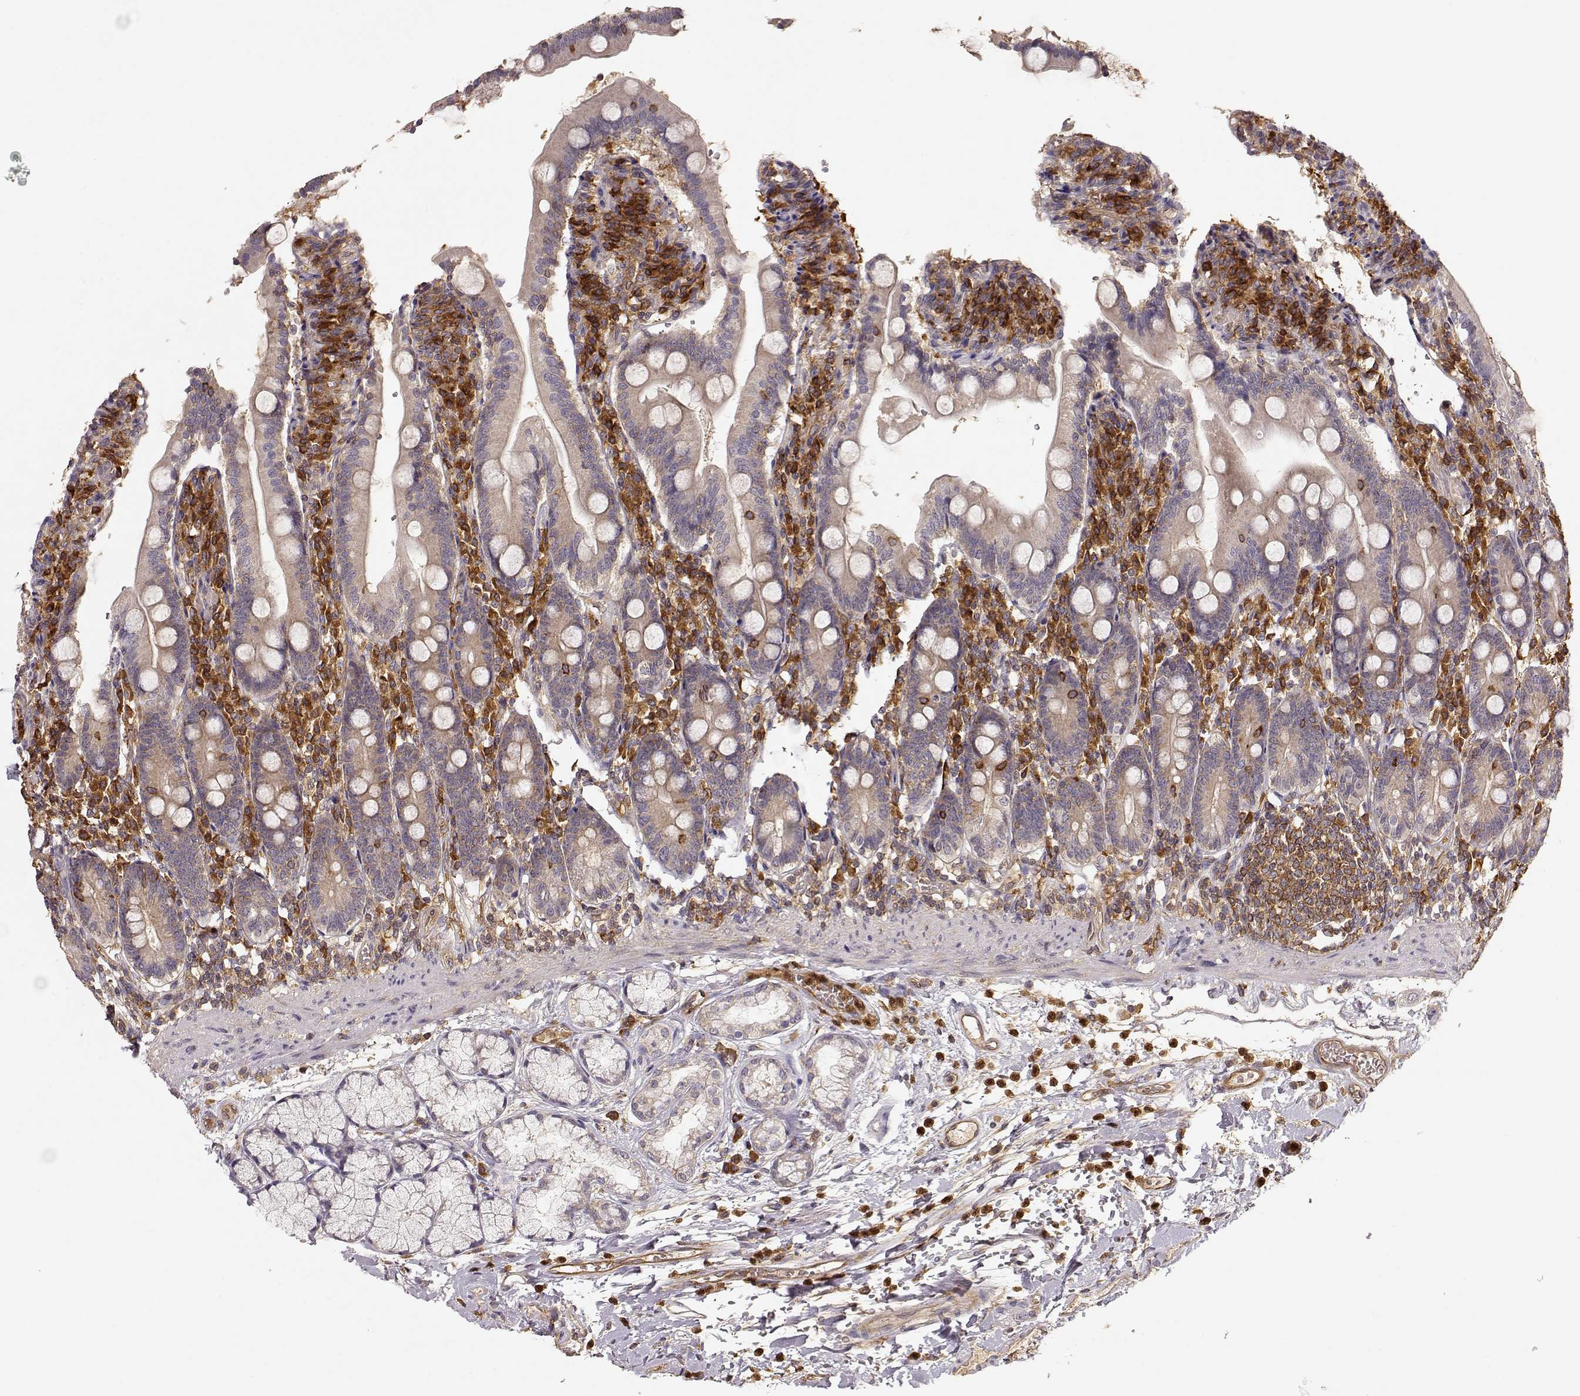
{"staining": {"intensity": "weak", "quantity": ">75%", "location": "cytoplasmic/membranous"}, "tissue": "duodenum", "cell_type": "Glandular cells", "image_type": "normal", "snomed": [{"axis": "morphology", "description": "Normal tissue, NOS"}, {"axis": "topography", "description": "Duodenum"}], "caption": "Weak cytoplasmic/membranous staining is appreciated in about >75% of glandular cells in normal duodenum.", "gene": "ARHGEF2", "patient": {"sex": "female", "age": 67}}